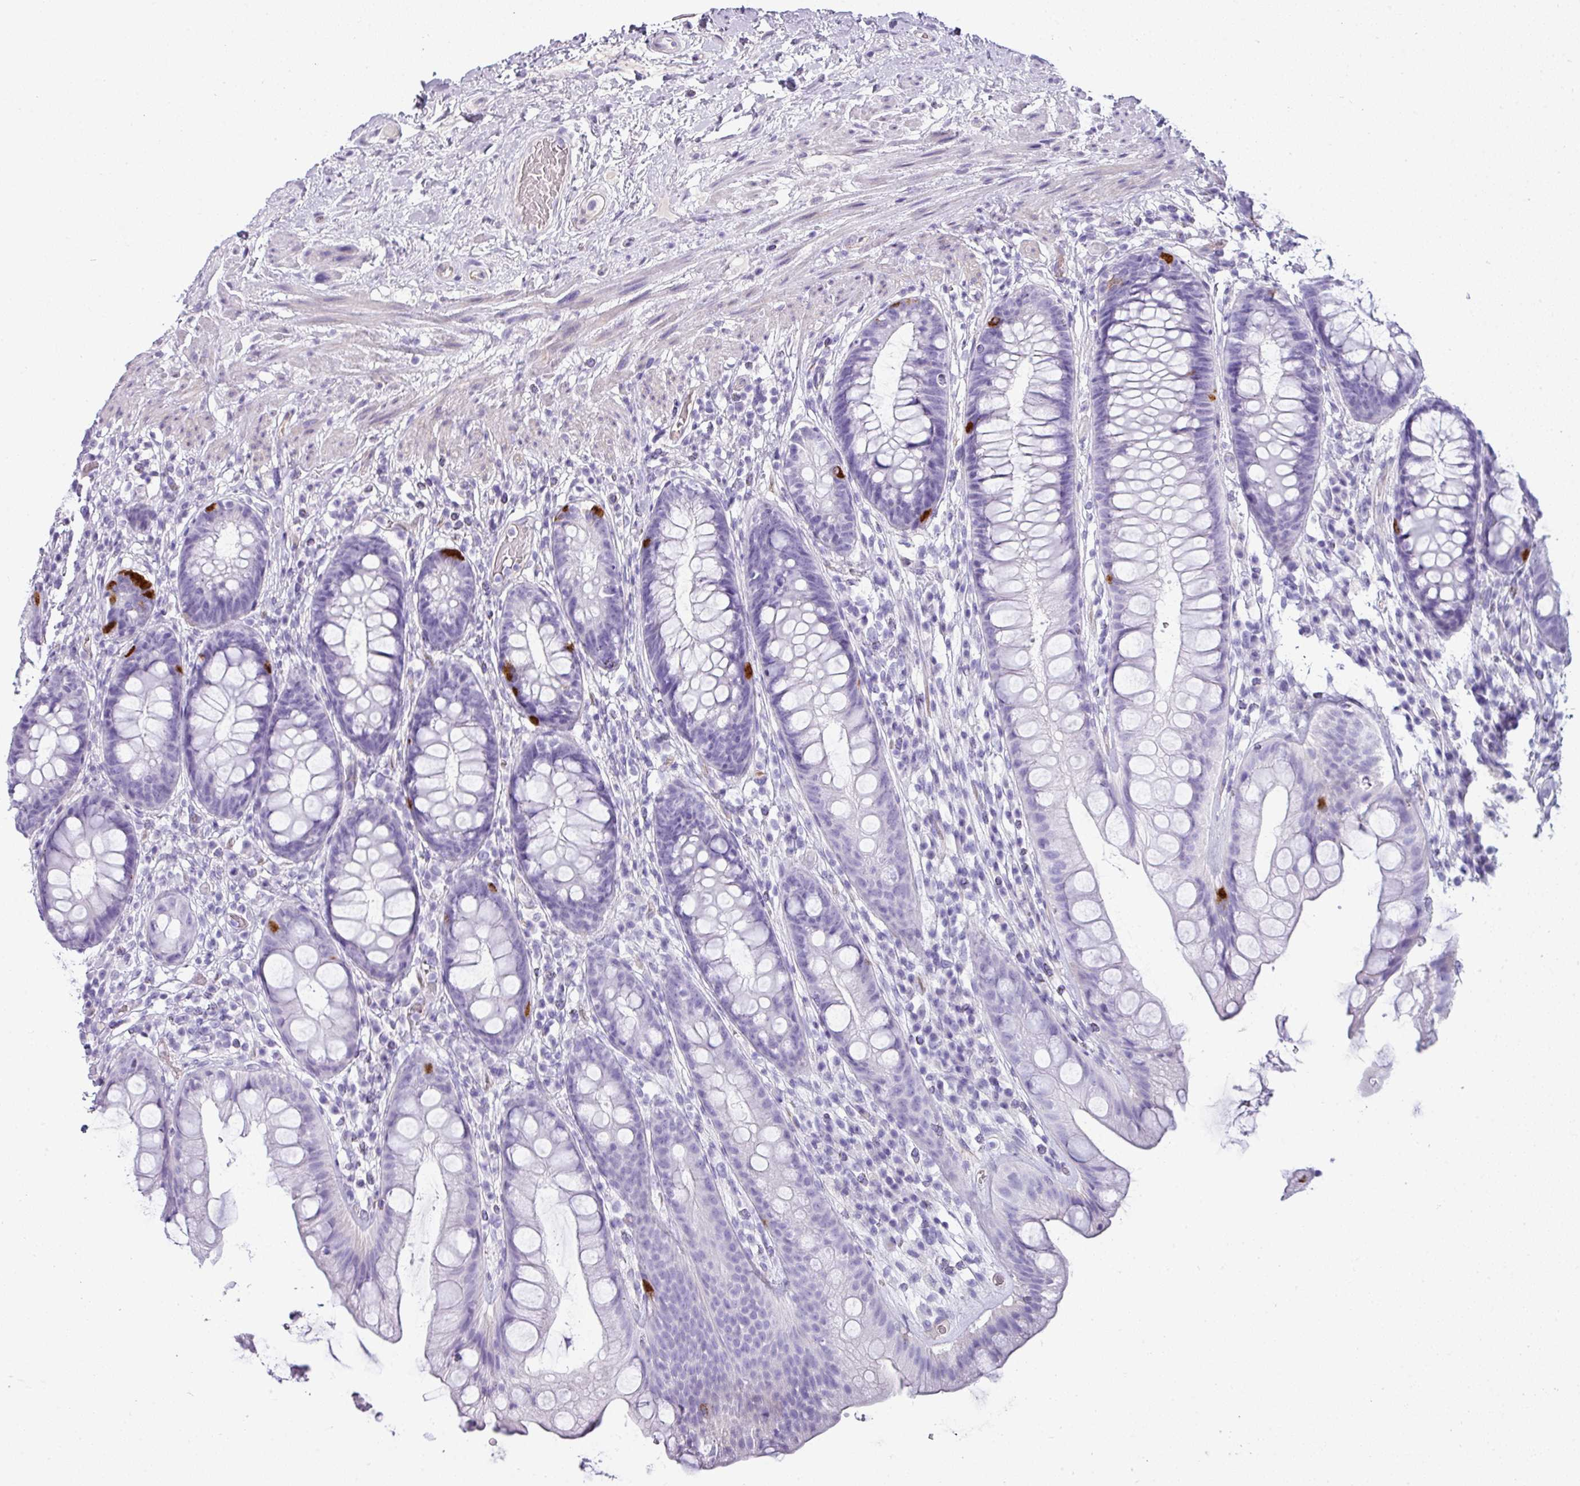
{"staining": {"intensity": "strong", "quantity": "<25%", "location": "cytoplasmic/membranous"}, "tissue": "rectum", "cell_type": "Glandular cells", "image_type": "normal", "snomed": [{"axis": "morphology", "description": "Normal tissue, NOS"}, {"axis": "topography", "description": "Rectum"}], "caption": "Protein expression analysis of unremarkable human rectum reveals strong cytoplasmic/membranous expression in approximately <25% of glandular cells.", "gene": "VCX2", "patient": {"sex": "male", "age": 74}}